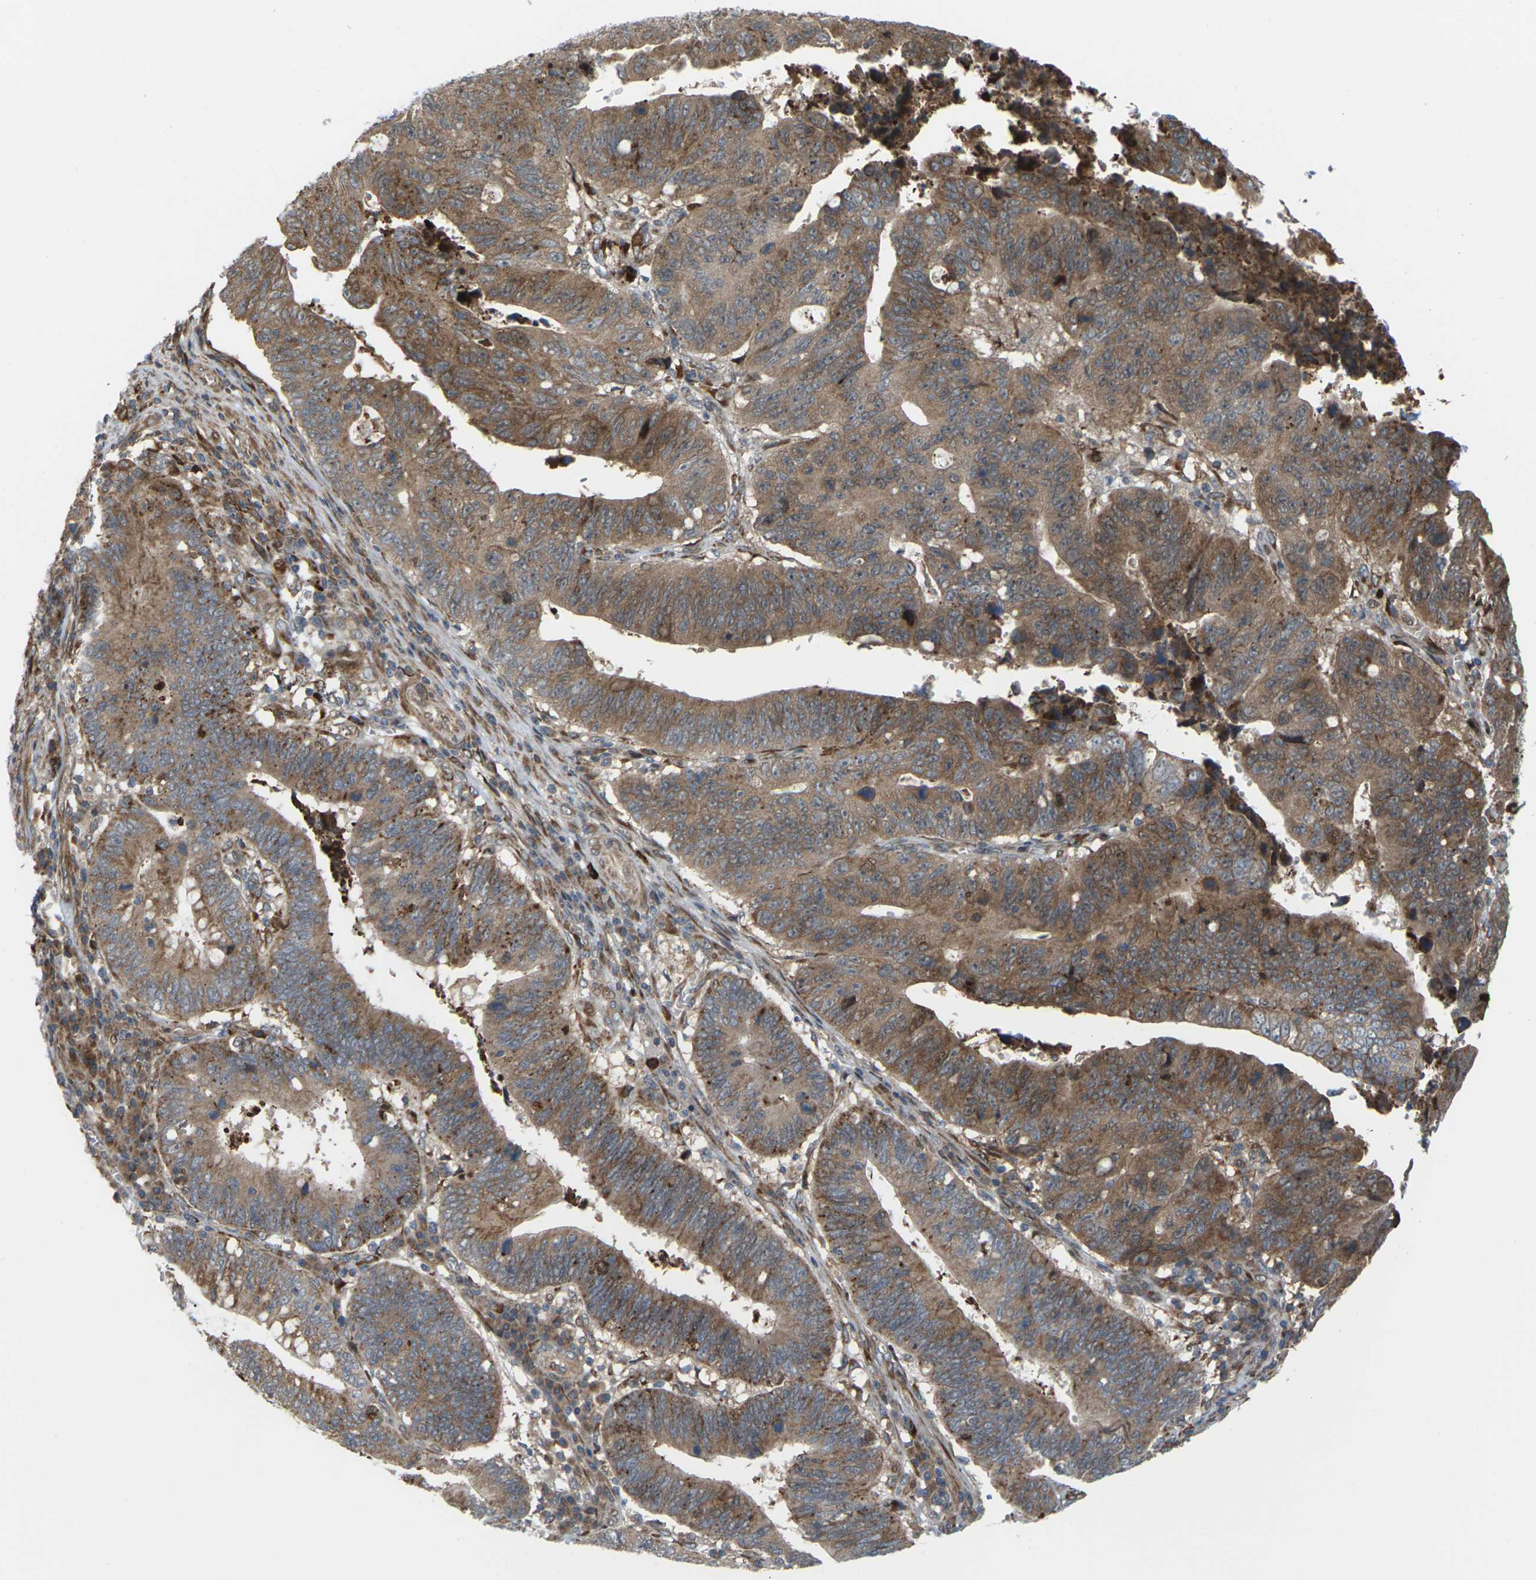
{"staining": {"intensity": "moderate", "quantity": ">75%", "location": "cytoplasmic/membranous"}, "tissue": "stomach cancer", "cell_type": "Tumor cells", "image_type": "cancer", "snomed": [{"axis": "morphology", "description": "Adenocarcinoma, NOS"}, {"axis": "topography", "description": "Stomach"}], "caption": "Adenocarcinoma (stomach) stained with DAB IHC demonstrates medium levels of moderate cytoplasmic/membranous positivity in about >75% of tumor cells. (DAB IHC, brown staining for protein, blue staining for nuclei).", "gene": "ROBO1", "patient": {"sex": "male", "age": 59}}